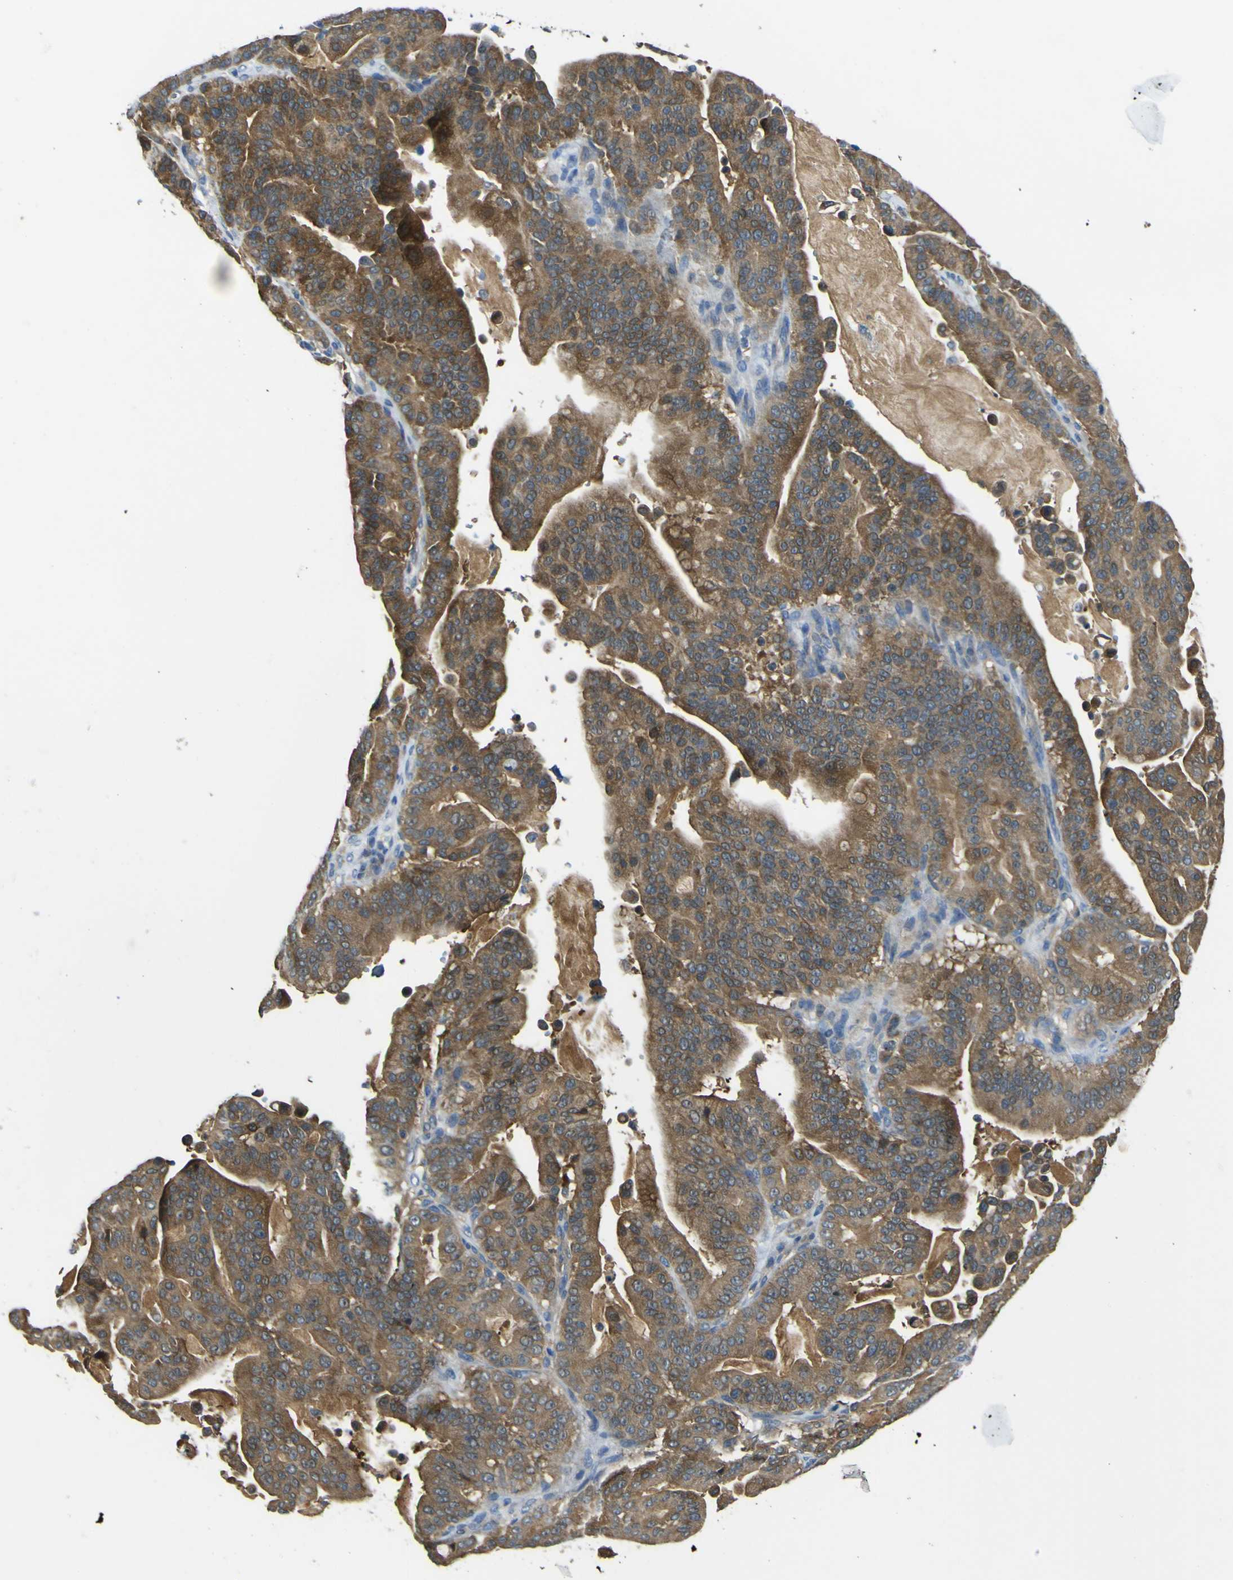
{"staining": {"intensity": "strong", "quantity": "25%-75%", "location": "cytoplasmic/membranous"}, "tissue": "pancreatic cancer", "cell_type": "Tumor cells", "image_type": "cancer", "snomed": [{"axis": "morphology", "description": "Adenocarcinoma, NOS"}, {"axis": "topography", "description": "Pancreas"}], "caption": "Protein expression analysis of human pancreatic cancer (adenocarcinoma) reveals strong cytoplasmic/membranous staining in approximately 25%-75% of tumor cells.", "gene": "EML2", "patient": {"sex": "male", "age": 63}}